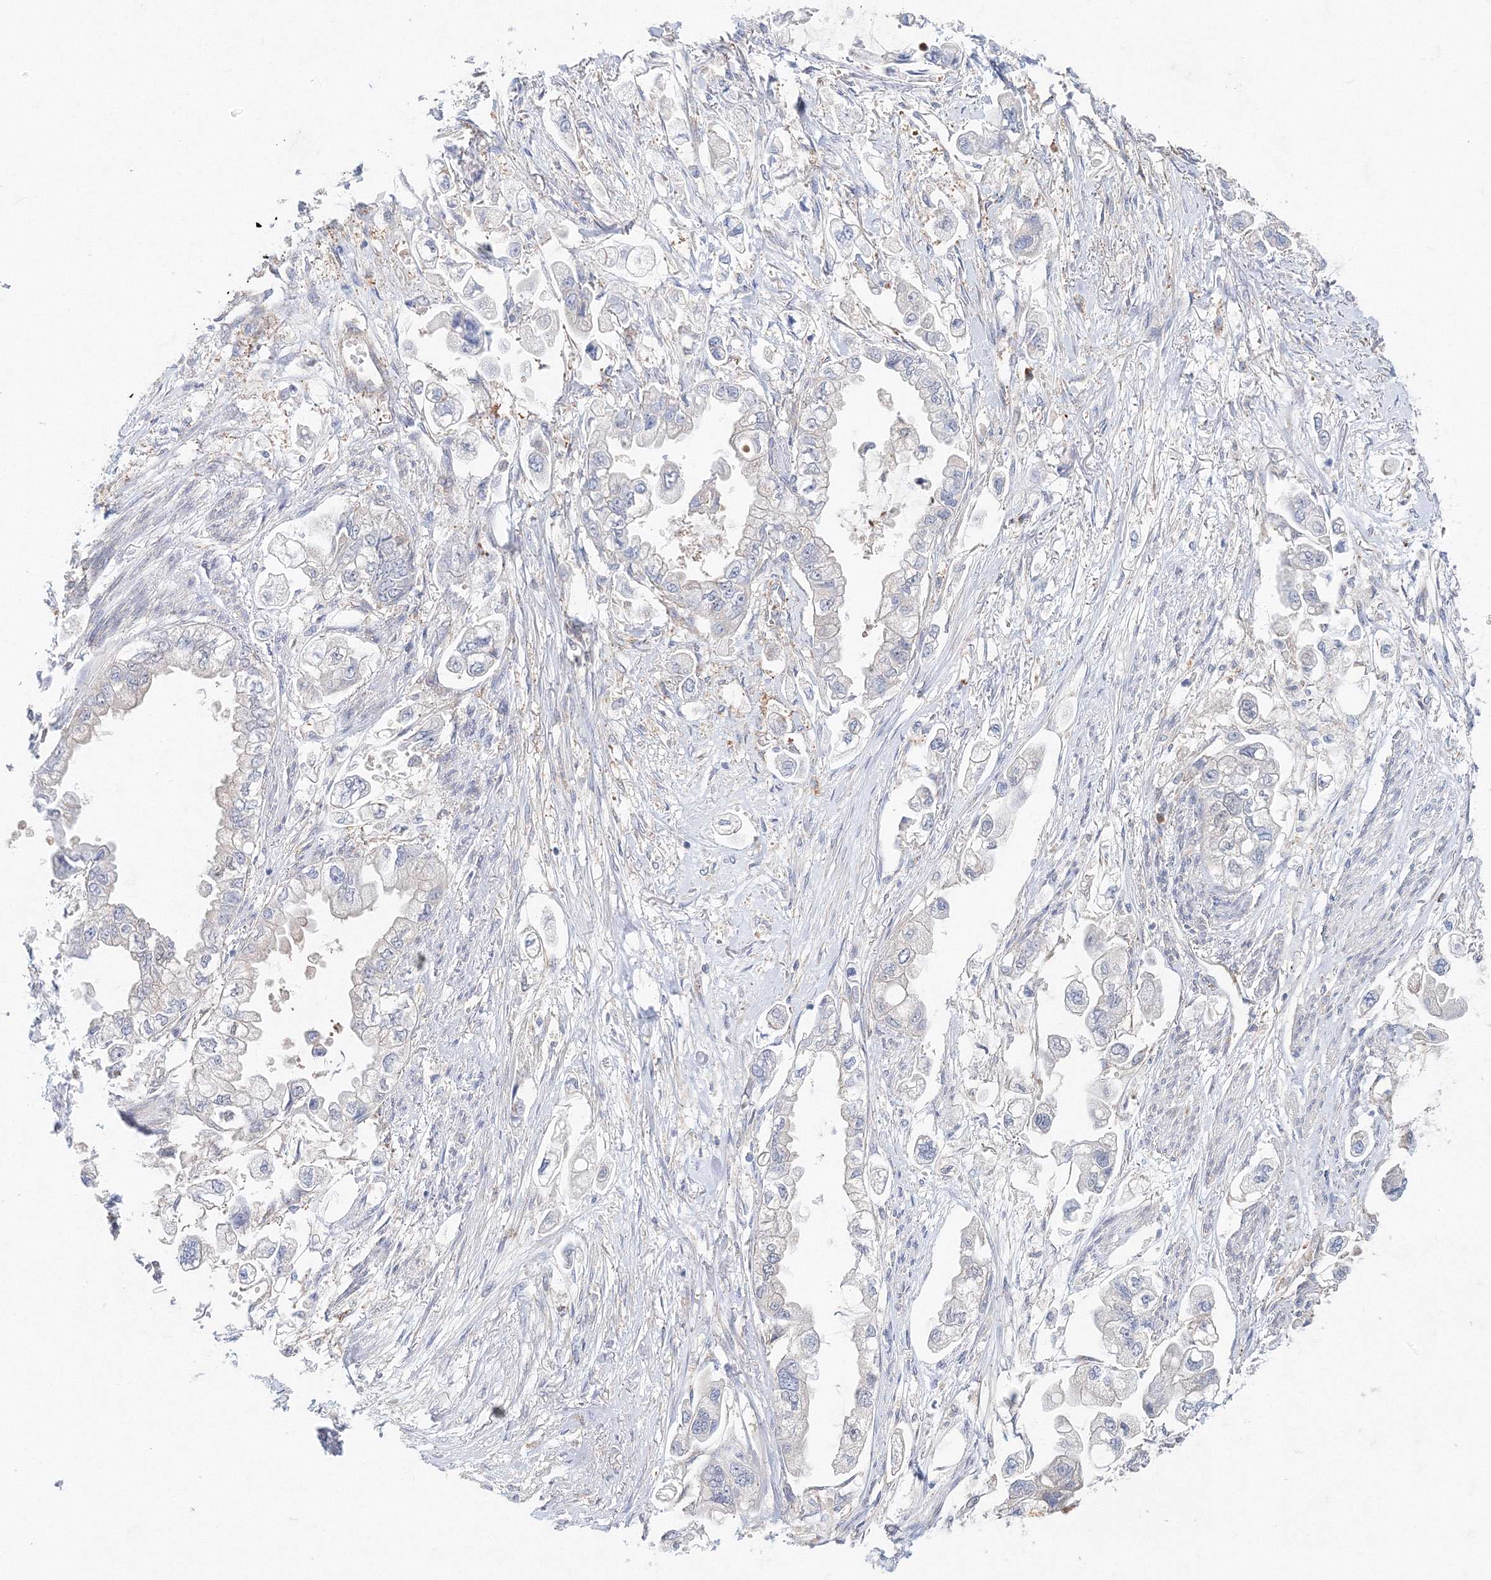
{"staining": {"intensity": "negative", "quantity": "none", "location": "none"}, "tissue": "stomach cancer", "cell_type": "Tumor cells", "image_type": "cancer", "snomed": [{"axis": "morphology", "description": "Adenocarcinoma, NOS"}, {"axis": "topography", "description": "Stomach"}], "caption": "Immunohistochemistry (IHC) micrograph of neoplastic tissue: stomach cancer stained with DAB (3,3'-diaminobenzidine) shows no significant protein expression in tumor cells. (IHC, brightfield microscopy, high magnification).", "gene": "TPRKB", "patient": {"sex": "male", "age": 62}}